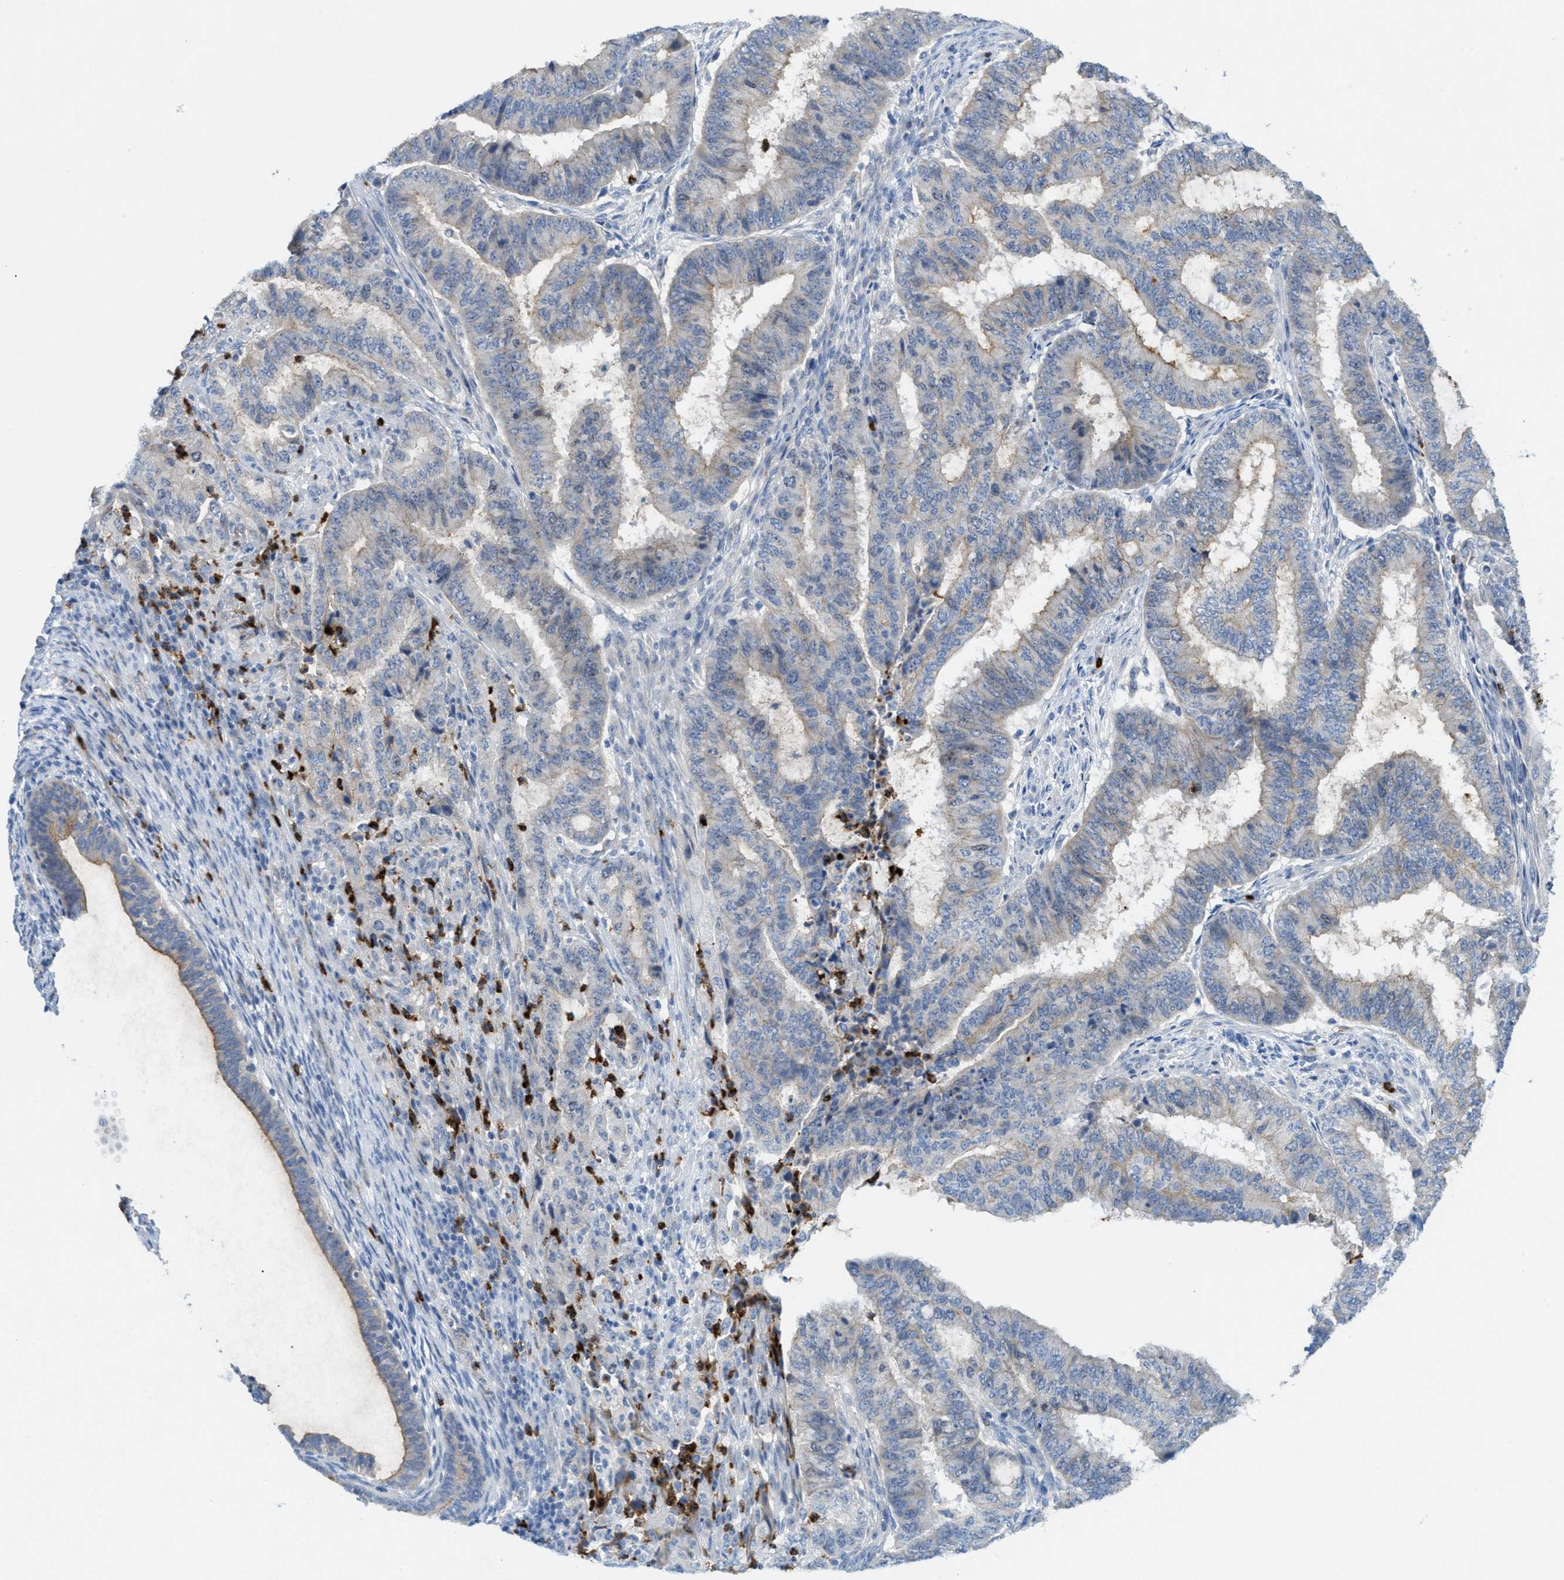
{"staining": {"intensity": "negative", "quantity": "none", "location": "none"}, "tissue": "endometrial cancer", "cell_type": "Tumor cells", "image_type": "cancer", "snomed": [{"axis": "morphology", "description": "Adenocarcinoma, NOS"}, {"axis": "topography", "description": "Endometrium"}], "caption": "Tumor cells show no significant protein expression in adenocarcinoma (endometrial). The staining was performed using DAB (3,3'-diaminobenzidine) to visualize the protein expression in brown, while the nuclei were stained in blue with hematoxylin (Magnification: 20x).", "gene": "CMTM1", "patient": {"sex": "female", "age": 51}}